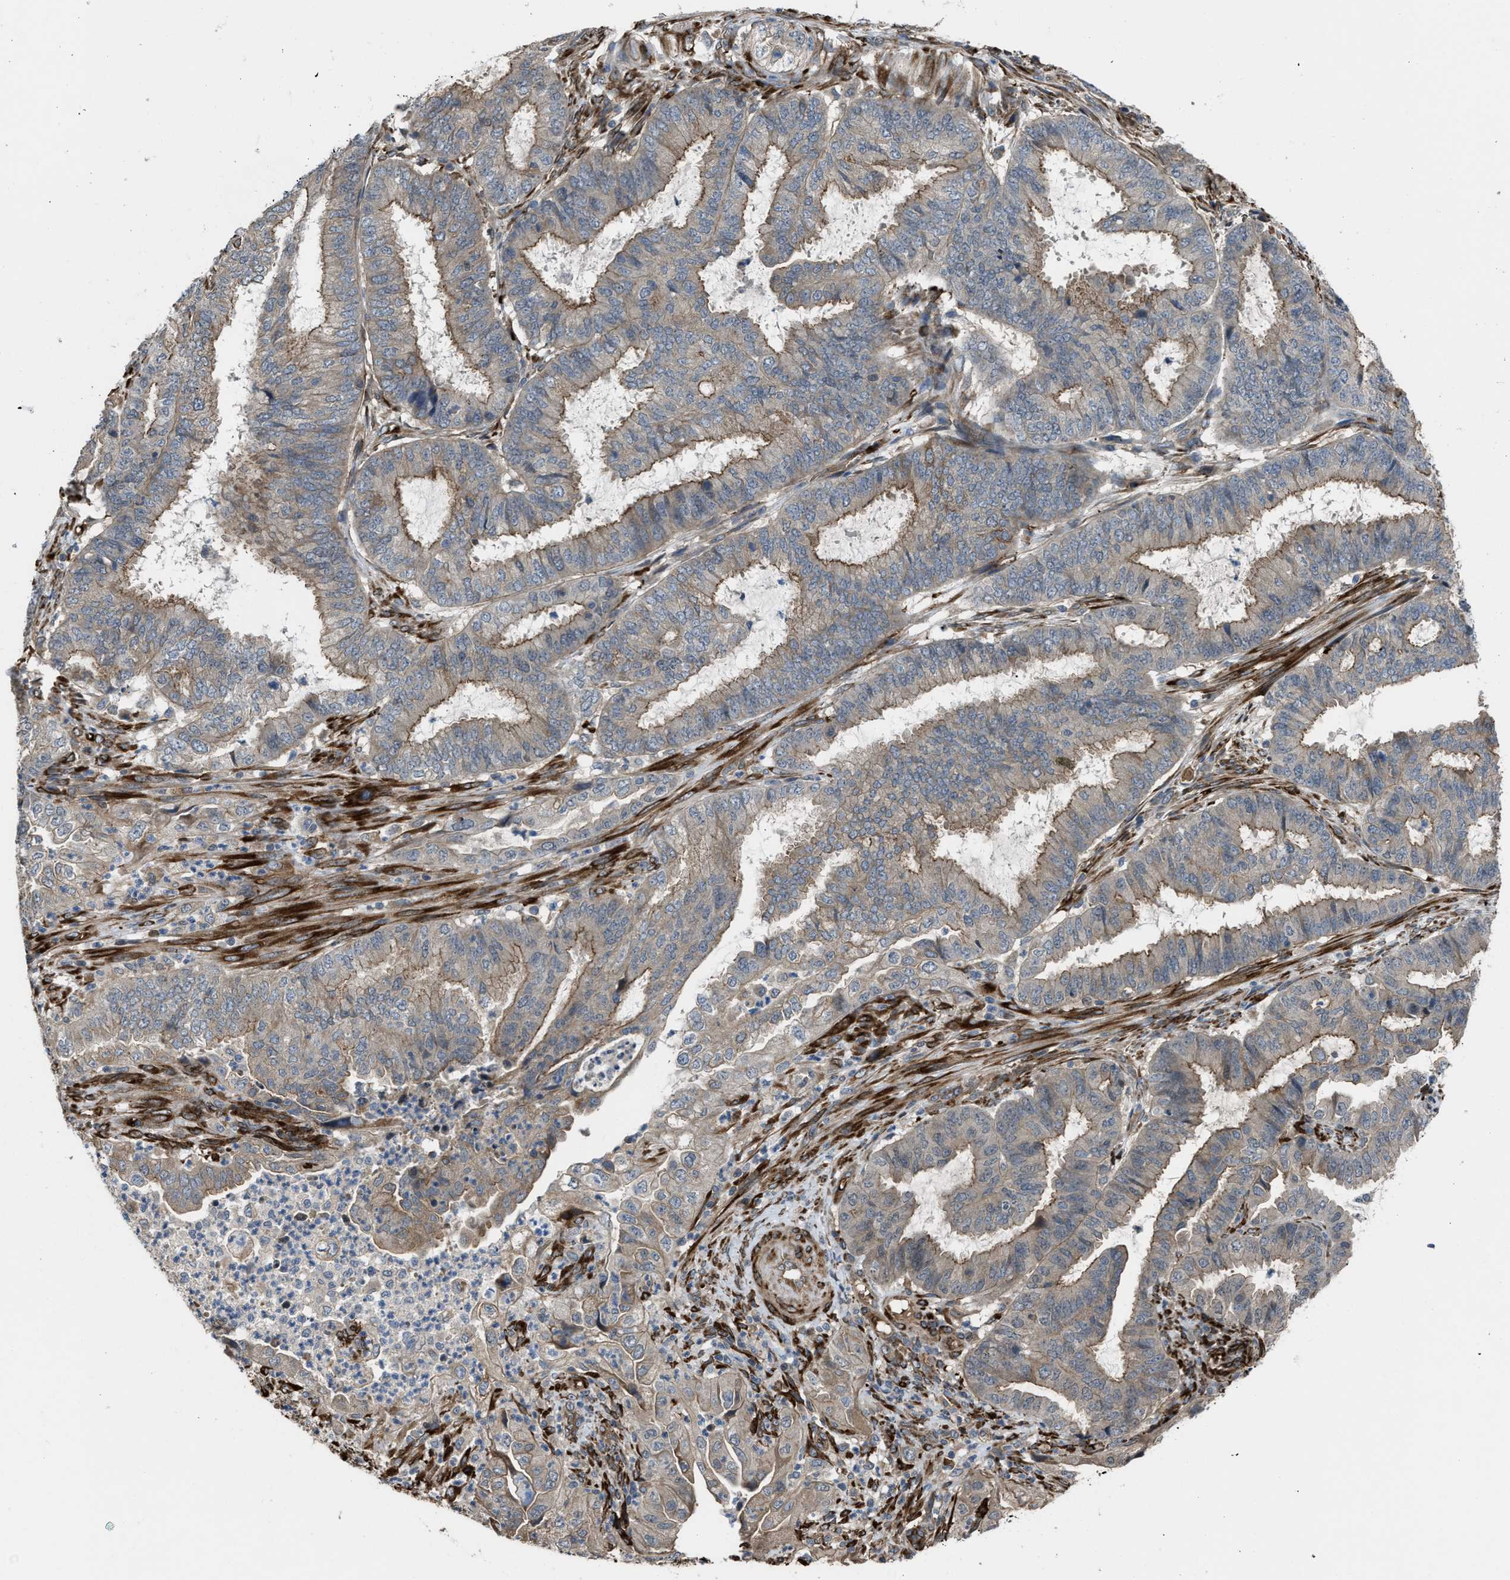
{"staining": {"intensity": "moderate", "quantity": "25%-75%", "location": "cytoplasmic/membranous"}, "tissue": "endometrial cancer", "cell_type": "Tumor cells", "image_type": "cancer", "snomed": [{"axis": "morphology", "description": "Adenocarcinoma, NOS"}, {"axis": "topography", "description": "Endometrium"}], "caption": "Human endometrial cancer stained with a brown dye demonstrates moderate cytoplasmic/membranous positive expression in approximately 25%-75% of tumor cells.", "gene": "SELENOM", "patient": {"sex": "female", "age": 51}}